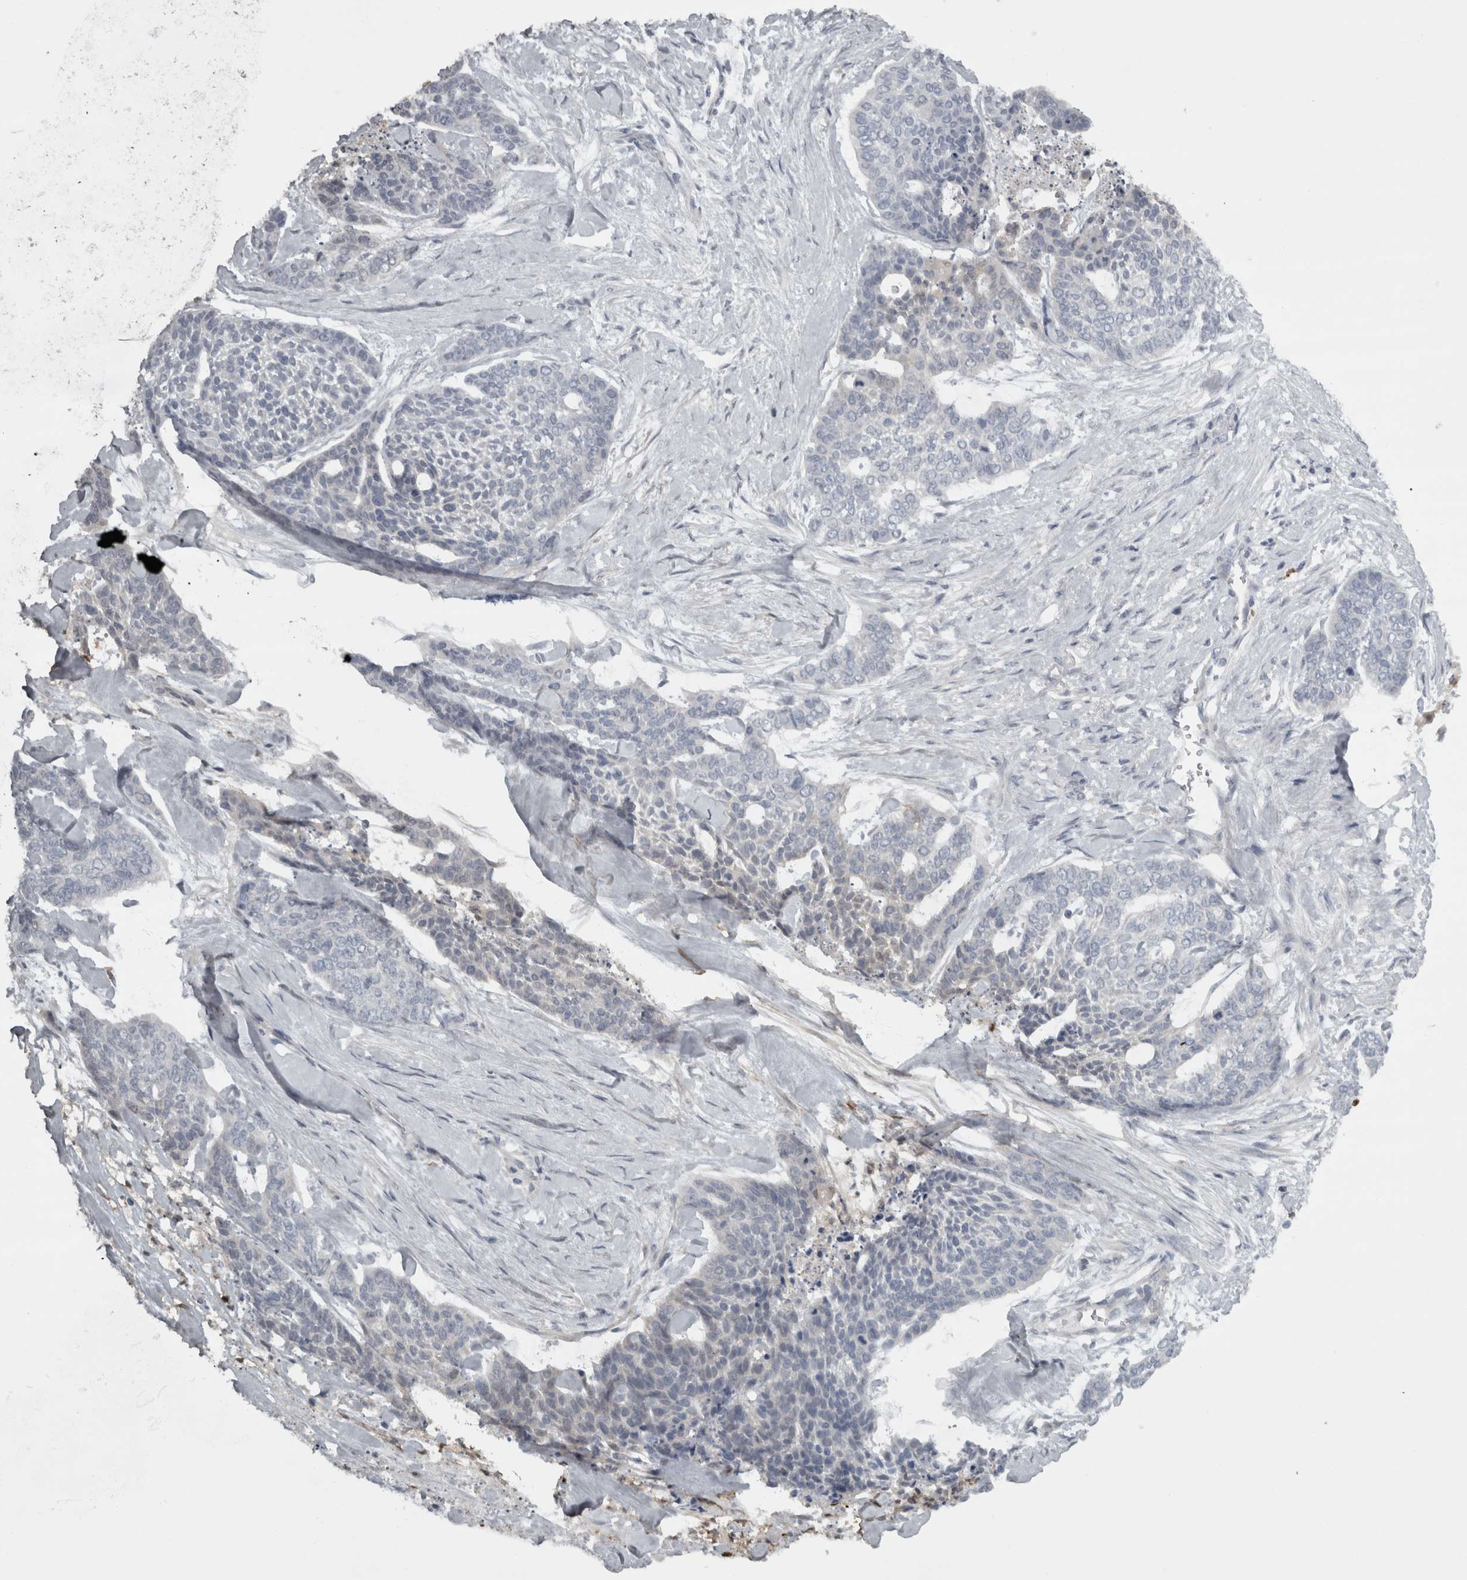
{"staining": {"intensity": "negative", "quantity": "none", "location": "none"}, "tissue": "skin cancer", "cell_type": "Tumor cells", "image_type": "cancer", "snomed": [{"axis": "morphology", "description": "Basal cell carcinoma"}, {"axis": "topography", "description": "Skin"}], "caption": "IHC of skin cancer displays no expression in tumor cells. (DAB (3,3'-diaminobenzidine) immunohistochemistry (IHC), high magnification).", "gene": "SLCO5A1", "patient": {"sex": "female", "age": 64}}